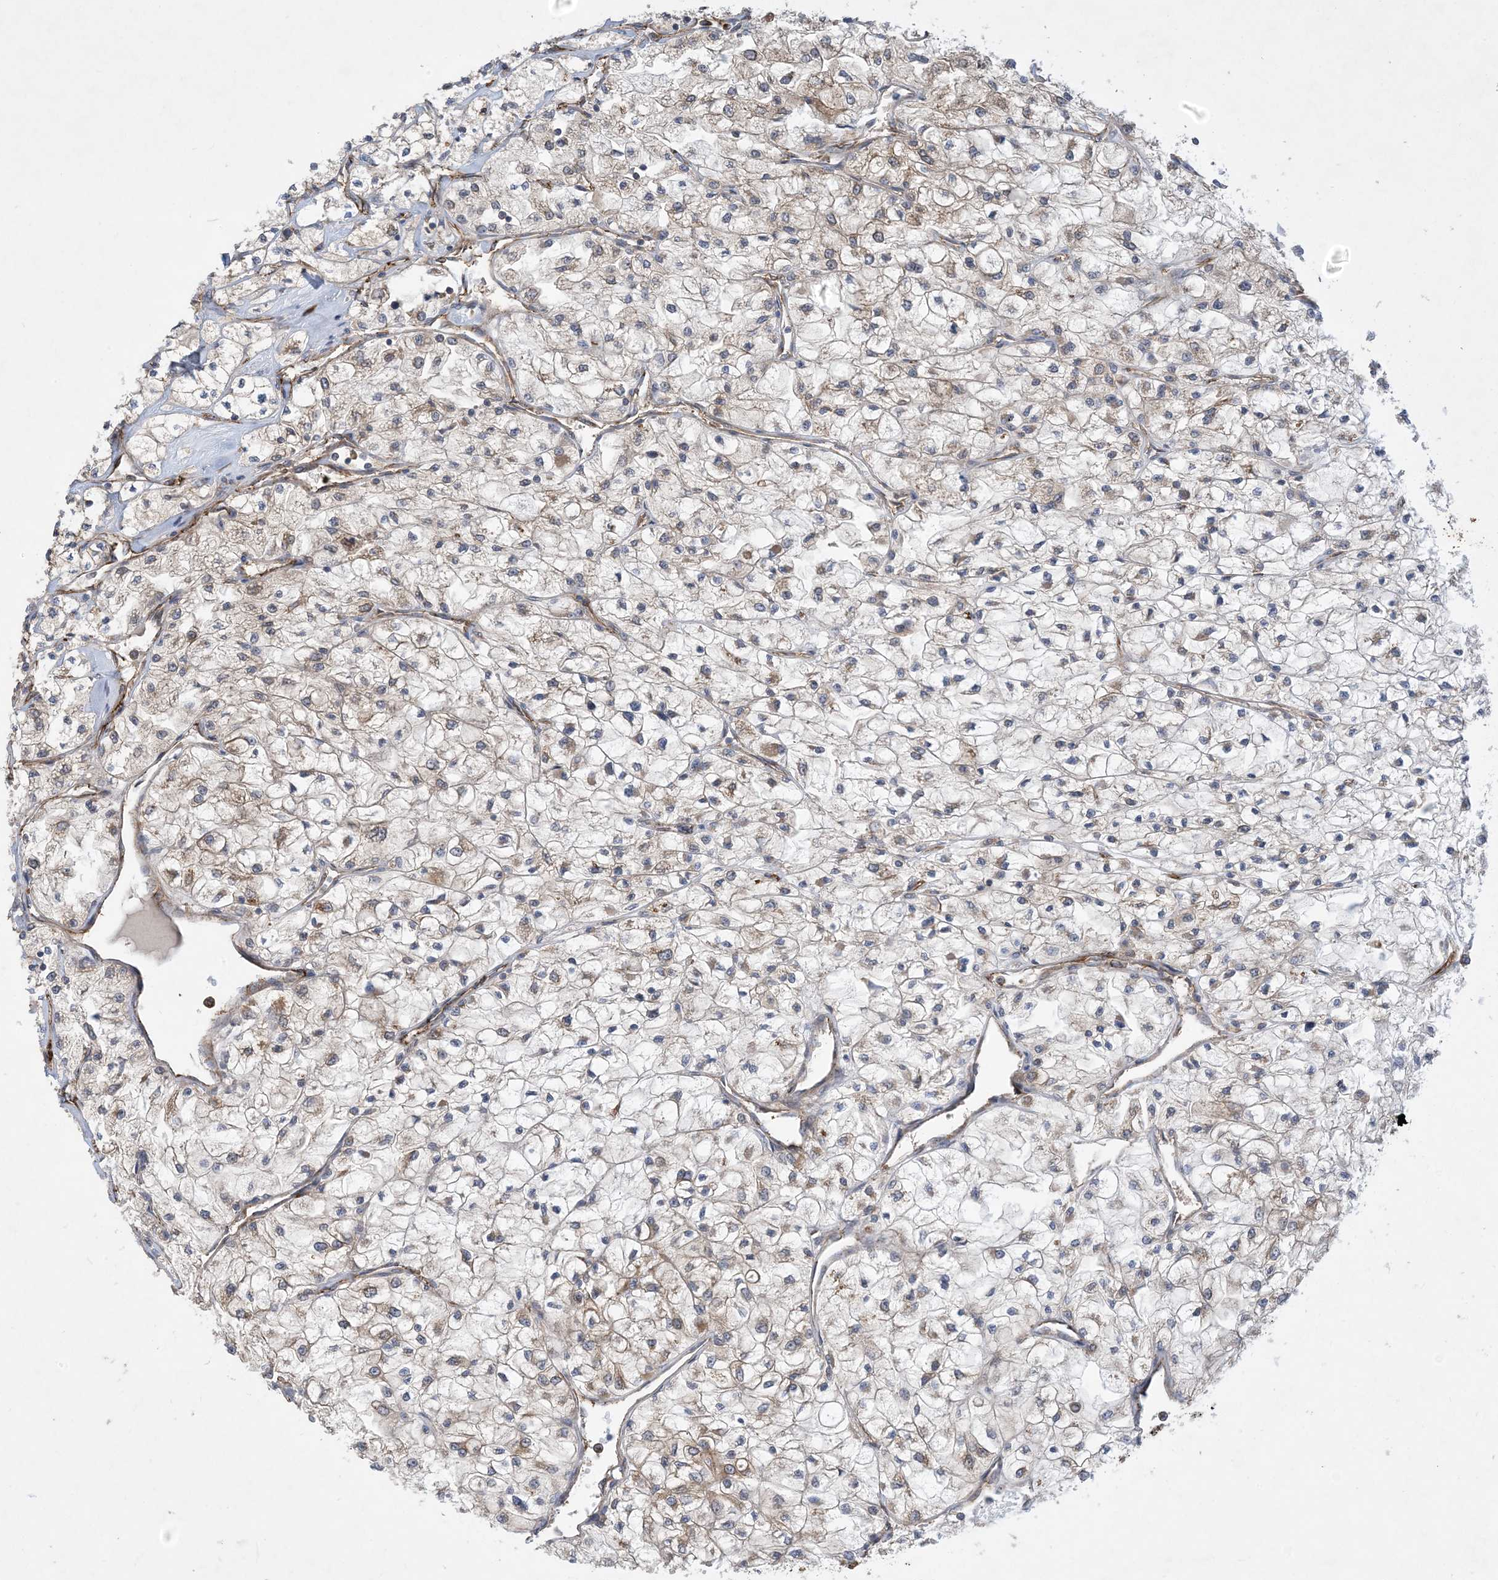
{"staining": {"intensity": "moderate", "quantity": "25%-75%", "location": "cytoplasmic/membranous"}, "tissue": "renal cancer", "cell_type": "Tumor cells", "image_type": "cancer", "snomed": [{"axis": "morphology", "description": "Adenocarcinoma, NOS"}, {"axis": "topography", "description": "Kidney"}], "caption": "High-power microscopy captured an immunohistochemistry (IHC) photomicrograph of renal cancer, revealing moderate cytoplasmic/membranous expression in approximately 25%-75% of tumor cells. (DAB (3,3'-diaminobenzidine) IHC with brightfield microscopy, high magnification).", "gene": "OTOP1", "patient": {"sex": "male", "age": 80}}